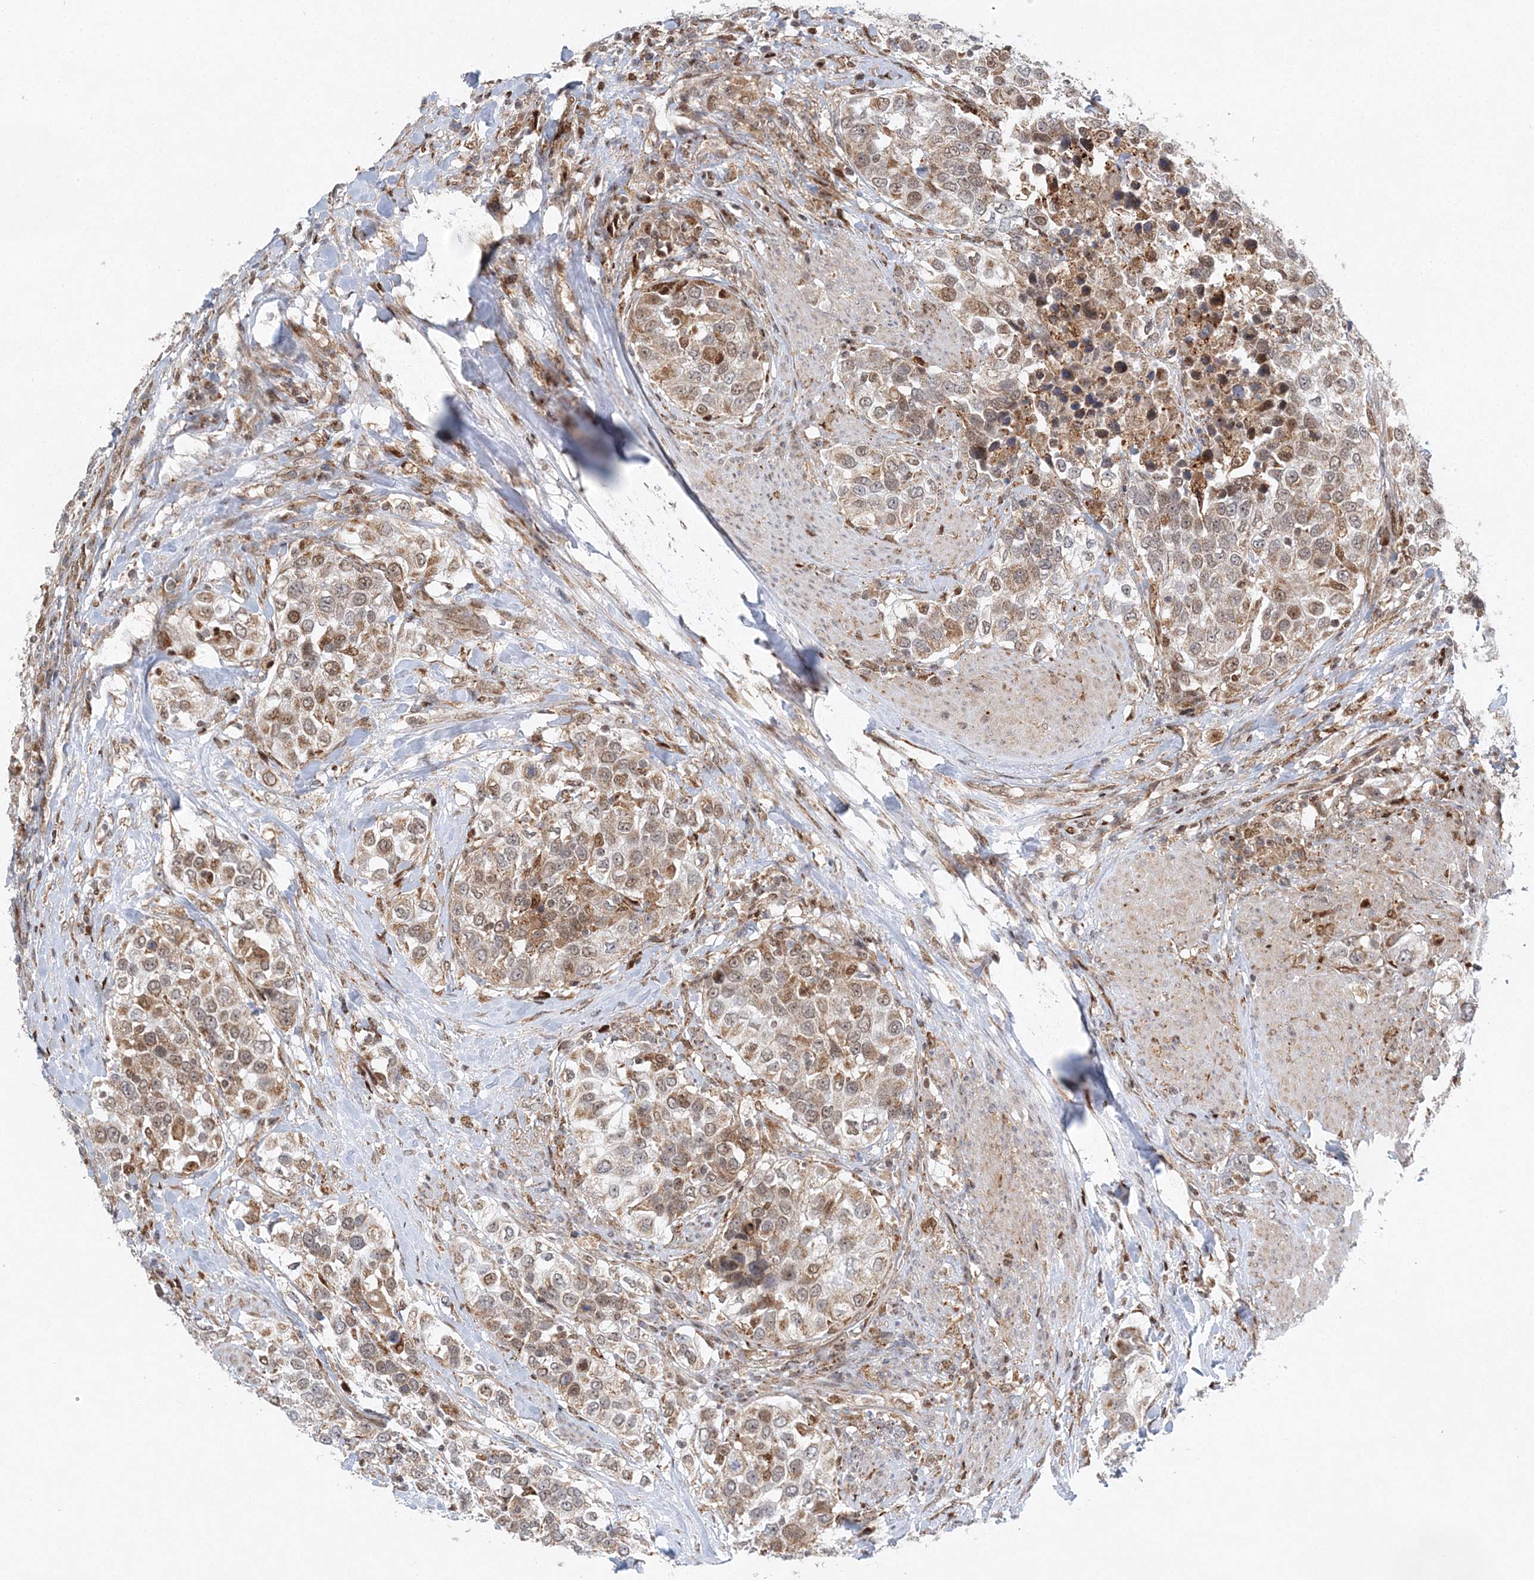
{"staining": {"intensity": "moderate", "quantity": ">75%", "location": "cytoplasmic/membranous"}, "tissue": "urothelial cancer", "cell_type": "Tumor cells", "image_type": "cancer", "snomed": [{"axis": "morphology", "description": "Urothelial carcinoma, High grade"}, {"axis": "topography", "description": "Urinary bladder"}], "caption": "Protein expression by IHC exhibits moderate cytoplasmic/membranous positivity in approximately >75% of tumor cells in urothelial carcinoma (high-grade).", "gene": "RAB11FIP2", "patient": {"sex": "female", "age": 80}}